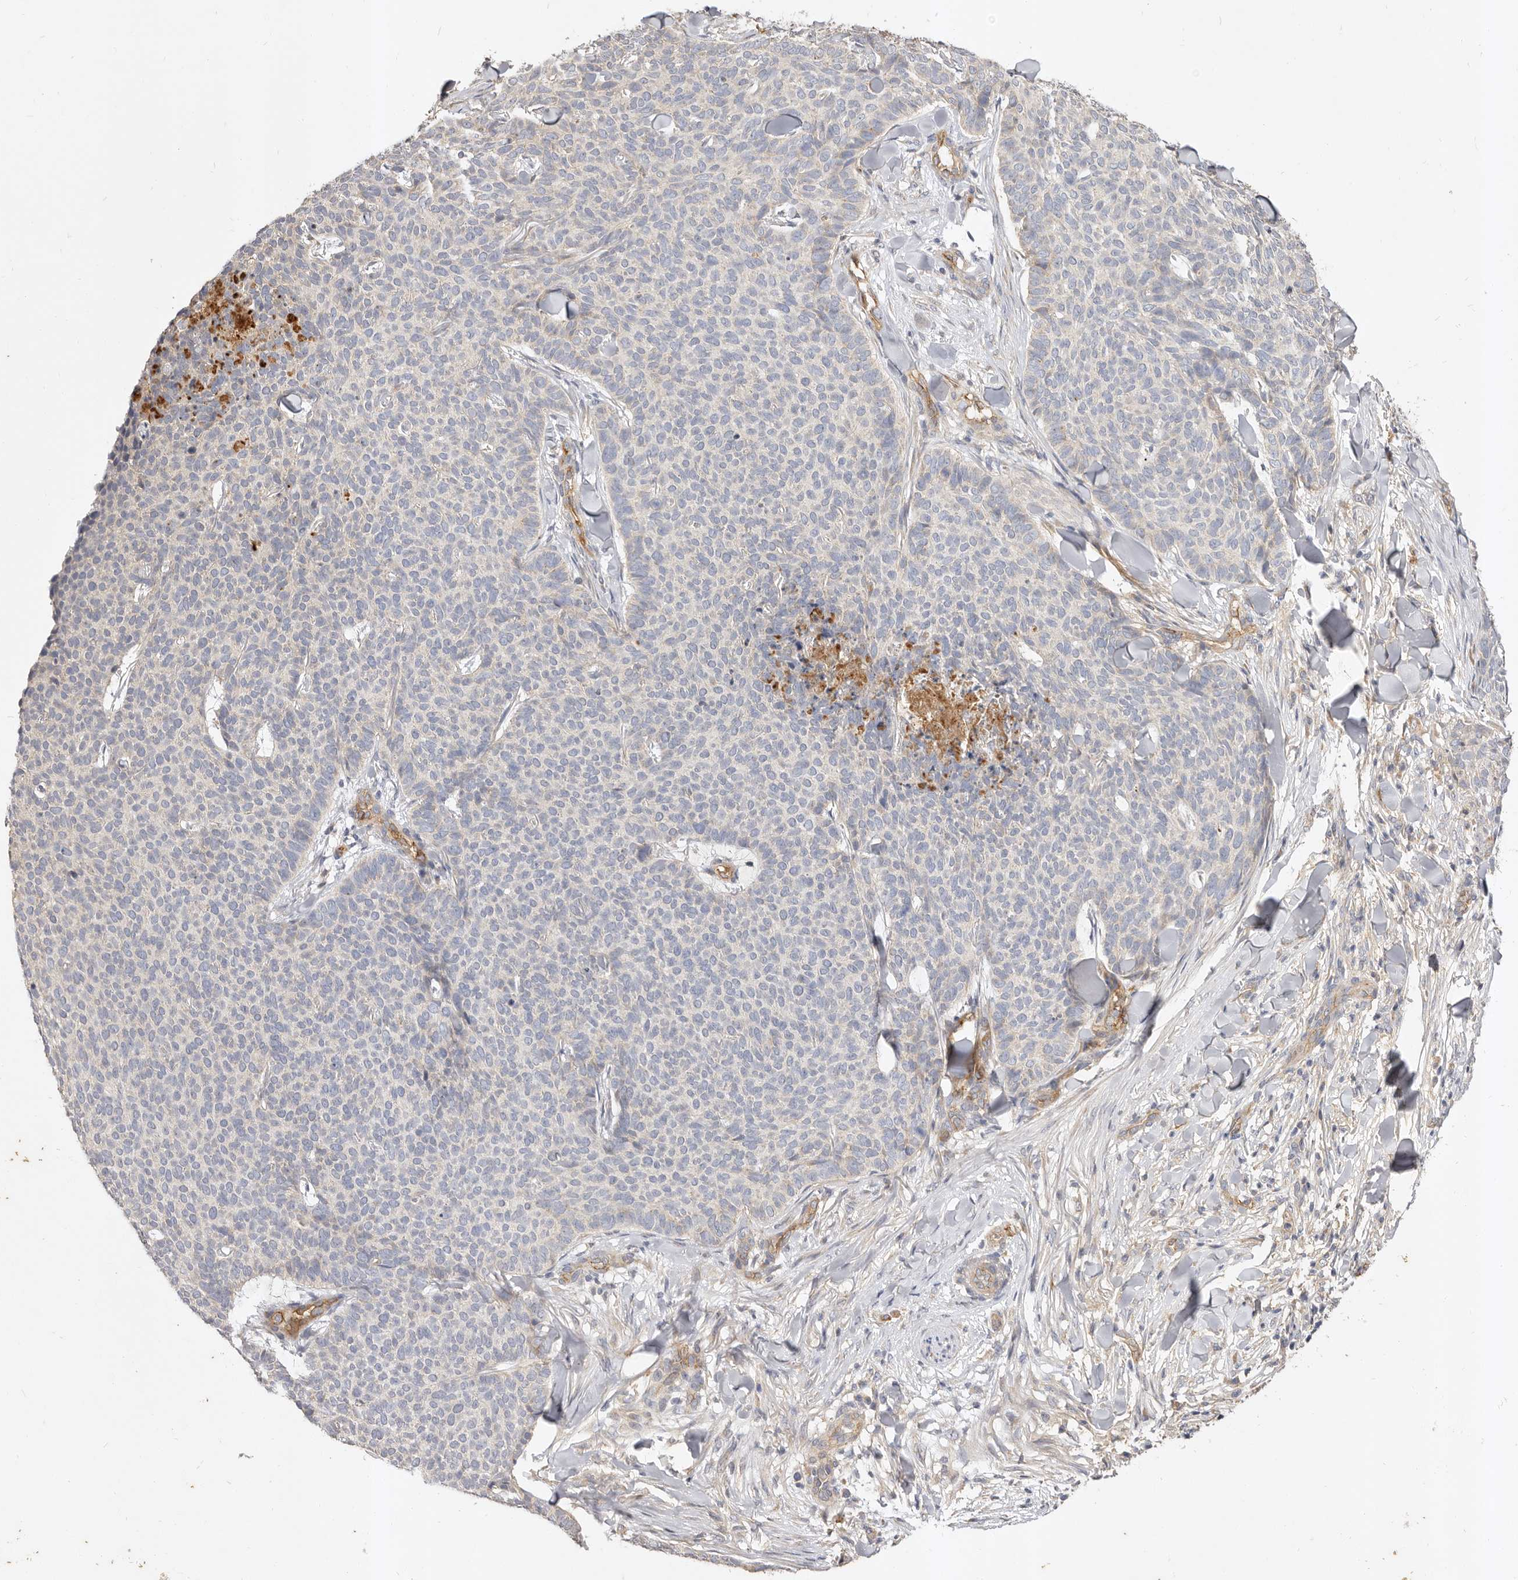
{"staining": {"intensity": "negative", "quantity": "none", "location": "none"}, "tissue": "skin cancer", "cell_type": "Tumor cells", "image_type": "cancer", "snomed": [{"axis": "morphology", "description": "Normal tissue, NOS"}, {"axis": "morphology", "description": "Basal cell carcinoma"}, {"axis": "topography", "description": "Skin"}], "caption": "High magnification brightfield microscopy of basal cell carcinoma (skin) stained with DAB (3,3'-diaminobenzidine) (brown) and counterstained with hematoxylin (blue): tumor cells show no significant expression.", "gene": "ADAMTS9", "patient": {"sex": "male", "age": 50}}